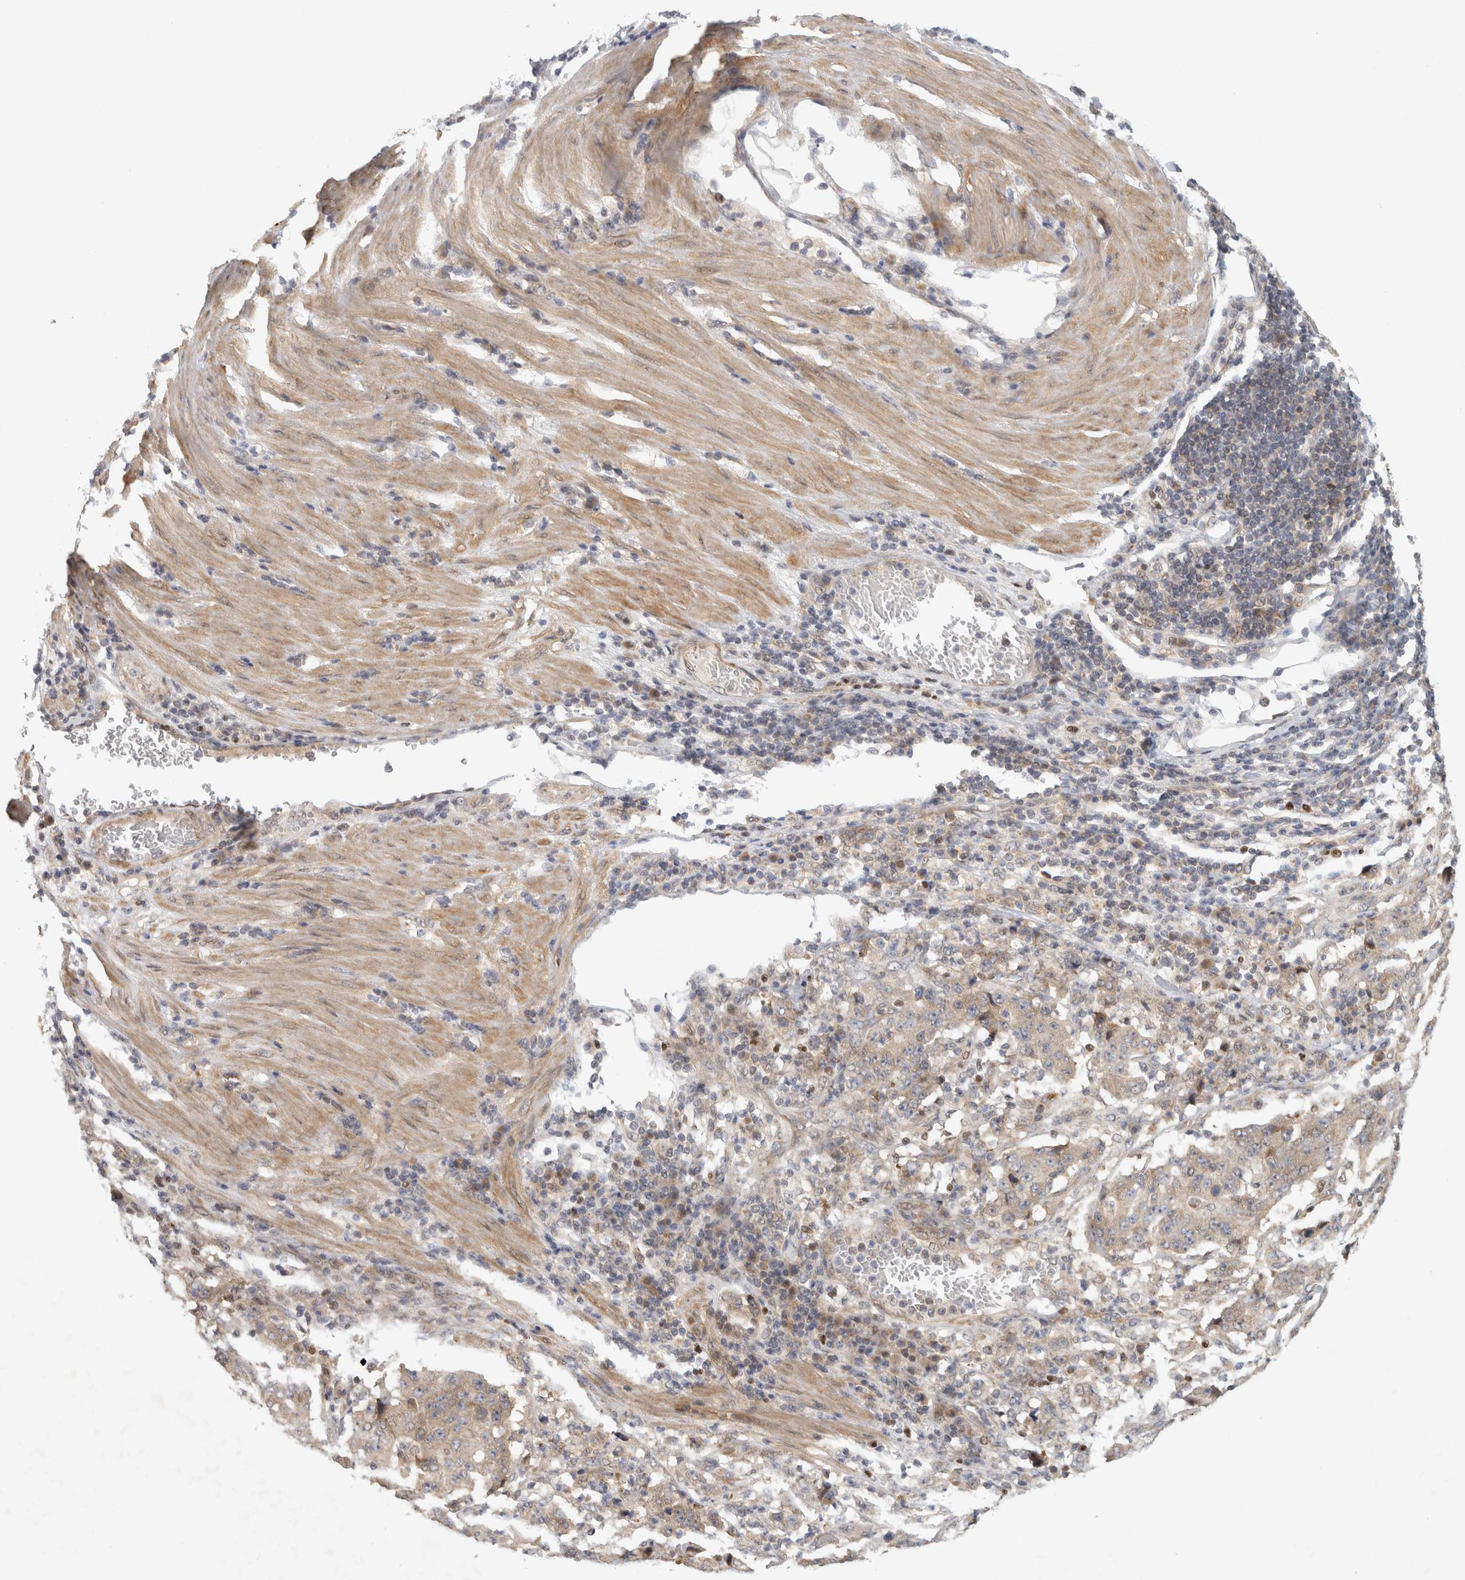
{"staining": {"intensity": "negative", "quantity": "none", "location": "none"}, "tissue": "stomach cancer", "cell_type": "Tumor cells", "image_type": "cancer", "snomed": [{"axis": "morphology", "description": "Normal tissue, NOS"}, {"axis": "morphology", "description": "Adenocarcinoma, NOS"}, {"axis": "topography", "description": "Stomach, upper"}, {"axis": "topography", "description": "Stomach"}], "caption": "High power microscopy micrograph of an immunohistochemistry photomicrograph of stomach cancer, revealing no significant expression in tumor cells.", "gene": "KDM8", "patient": {"sex": "male", "age": 59}}